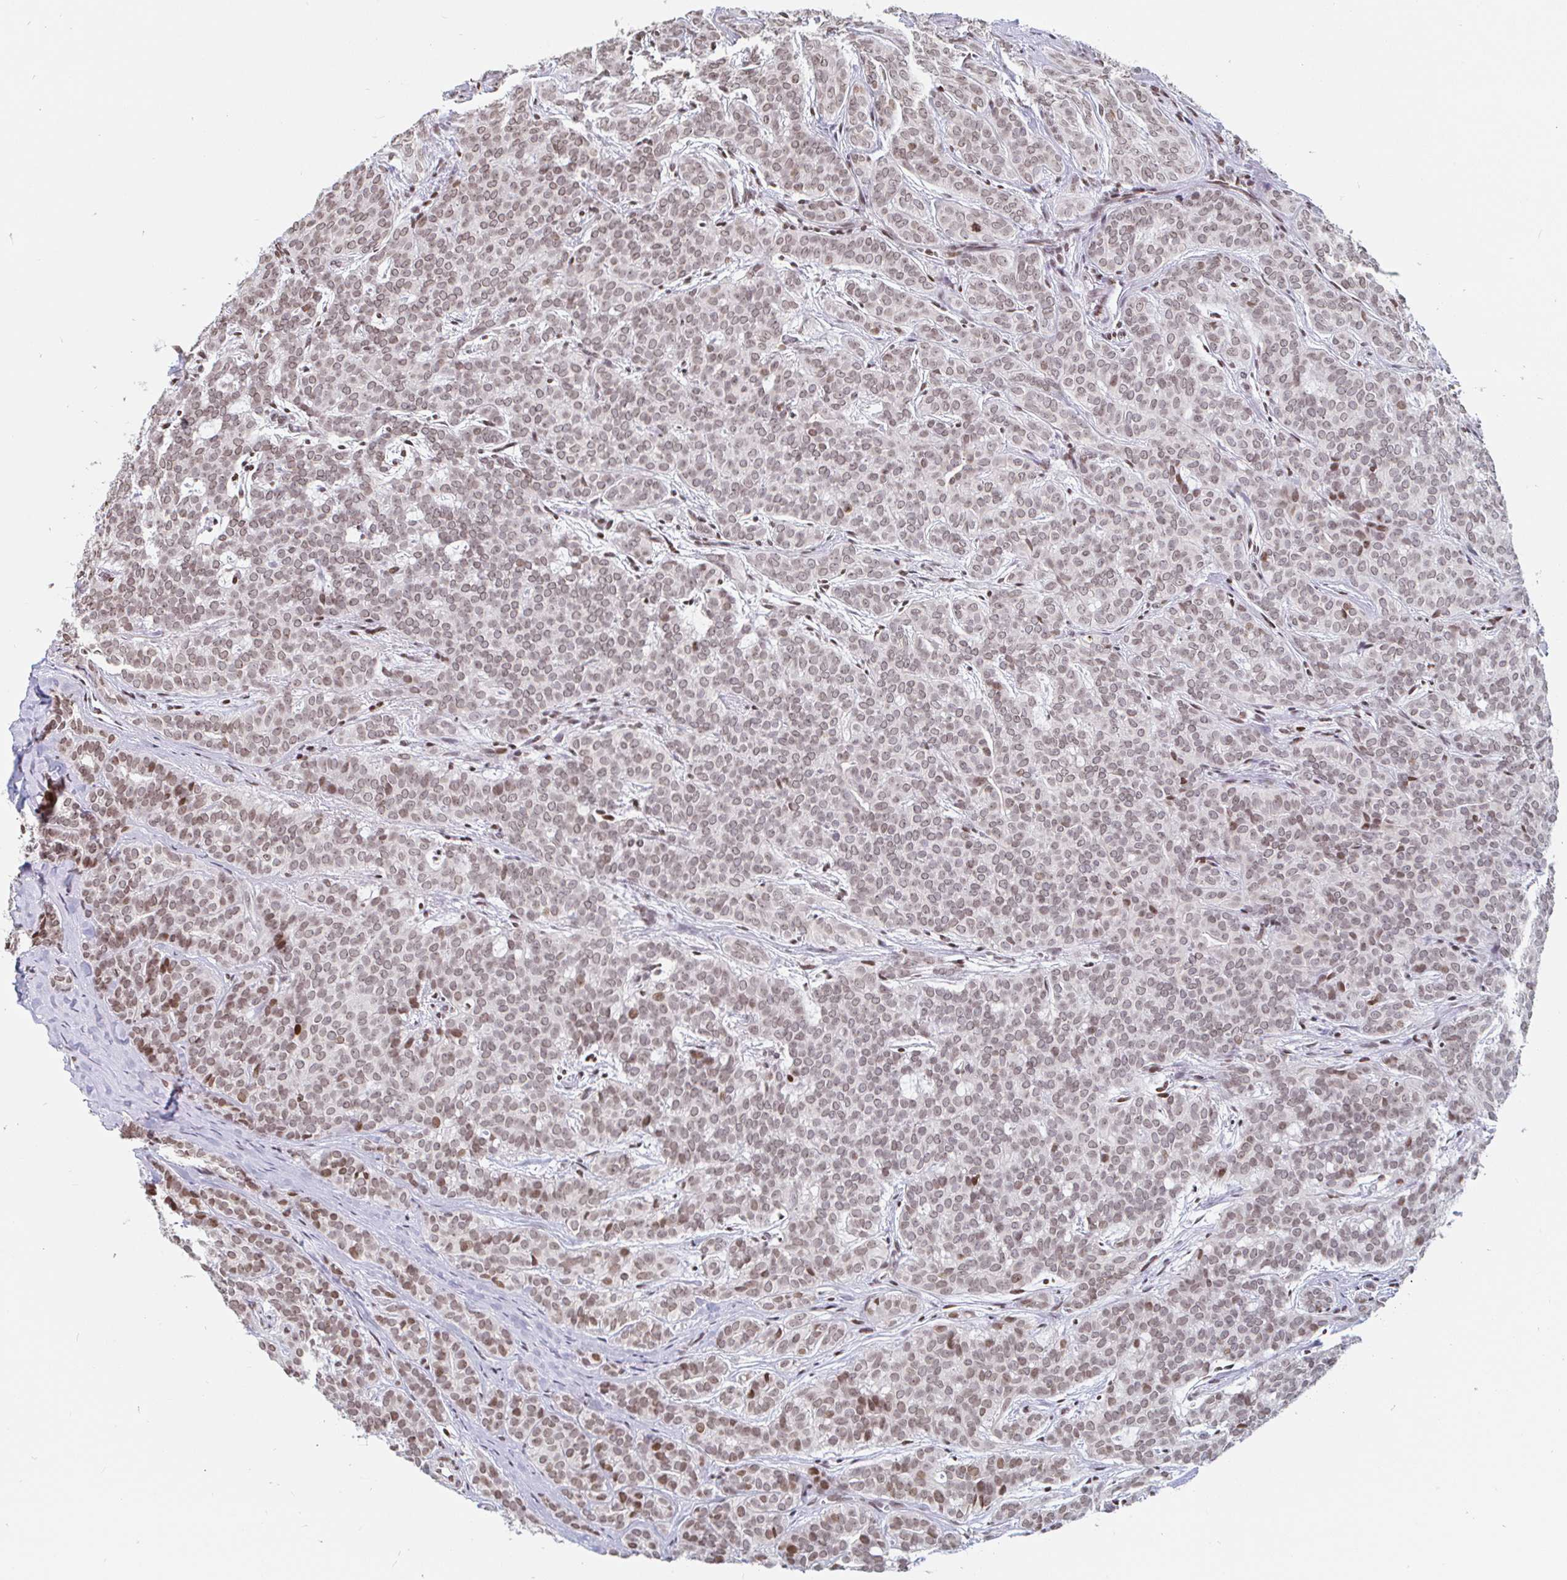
{"staining": {"intensity": "weak", "quantity": ">75%", "location": "nuclear"}, "tissue": "head and neck cancer", "cell_type": "Tumor cells", "image_type": "cancer", "snomed": [{"axis": "morphology", "description": "Normal tissue, NOS"}, {"axis": "morphology", "description": "Adenocarcinoma, NOS"}, {"axis": "topography", "description": "Oral tissue"}, {"axis": "topography", "description": "Head-Neck"}], "caption": "Immunohistochemical staining of head and neck adenocarcinoma shows low levels of weak nuclear staining in approximately >75% of tumor cells.", "gene": "HOXC10", "patient": {"sex": "female", "age": 57}}